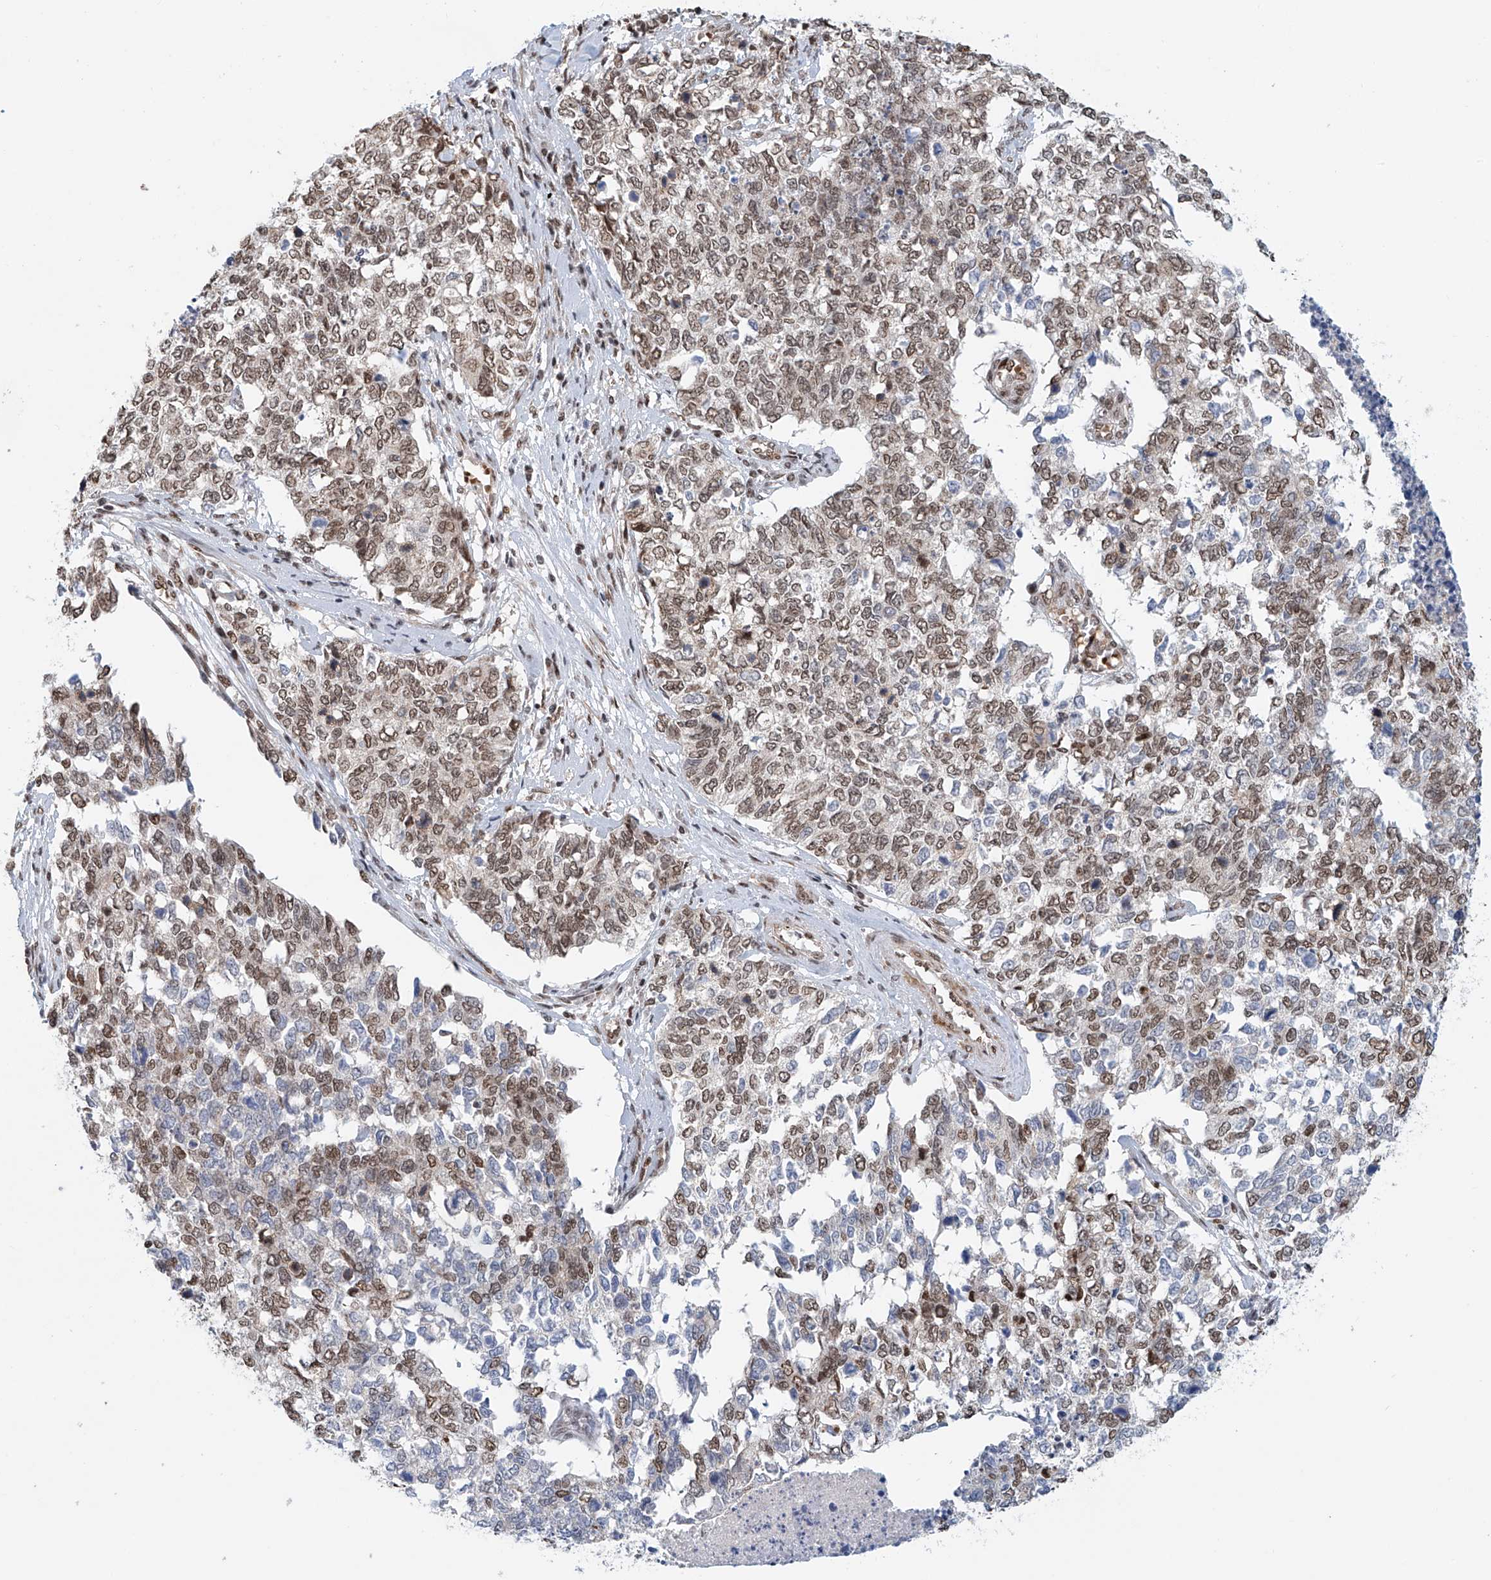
{"staining": {"intensity": "moderate", "quantity": ">75%", "location": "nuclear"}, "tissue": "cervical cancer", "cell_type": "Tumor cells", "image_type": "cancer", "snomed": [{"axis": "morphology", "description": "Squamous cell carcinoma, NOS"}, {"axis": "topography", "description": "Cervix"}], "caption": "Immunohistochemical staining of cervical squamous cell carcinoma shows medium levels of moderate nuclear staining in about >75% of tumor cells. (Brightfield microscopy of DAB IHC at high magnification).", "gene": "ZNF470", "patient": {"sex": "female", "age": 63}}